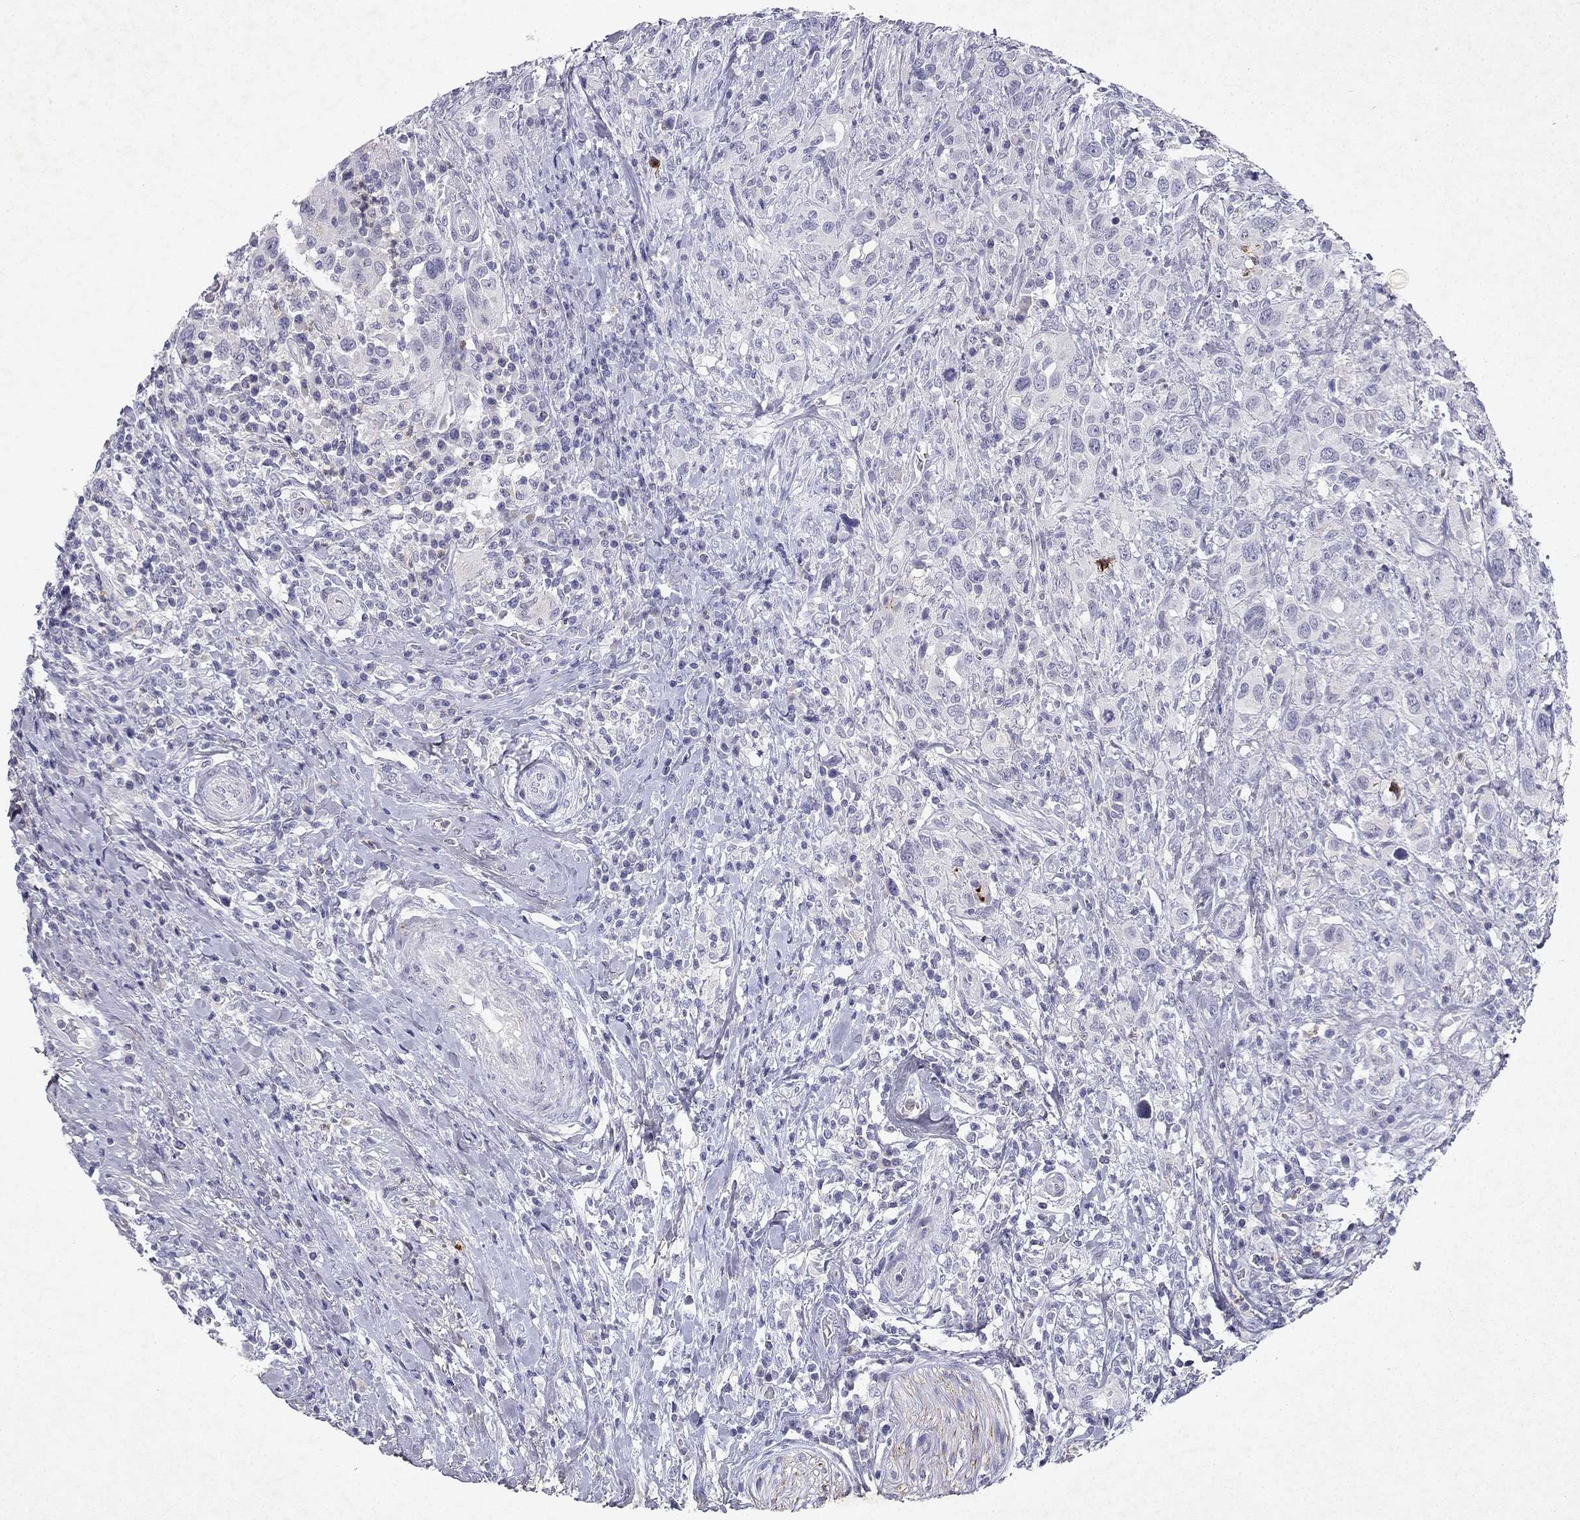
{"staining": {"intensity": "negative", "quantity": "none", "location": "none"}, "tissue": "urothelial cancer", "cell_type": "Tumor cells", "image_type": "cancer", "snomed": [{"axis": "morphology", "description": "Urothelial carcinoma, NOS"}, {"axis": "morphology", "description": "Urothelial carcinoma, High grade"}, {"axis": "topography", "description": "Urinary bladder"}], "caption": "IHC photomicrograph of neoplastic tissue: transitional cell carcinoma stained with DAB (3,3'-diaminobenzidine) displays no significant protein positivity in tumor cells.", "gene": "SLC6A4", "patient": {"sex": "female", "age": 64}}